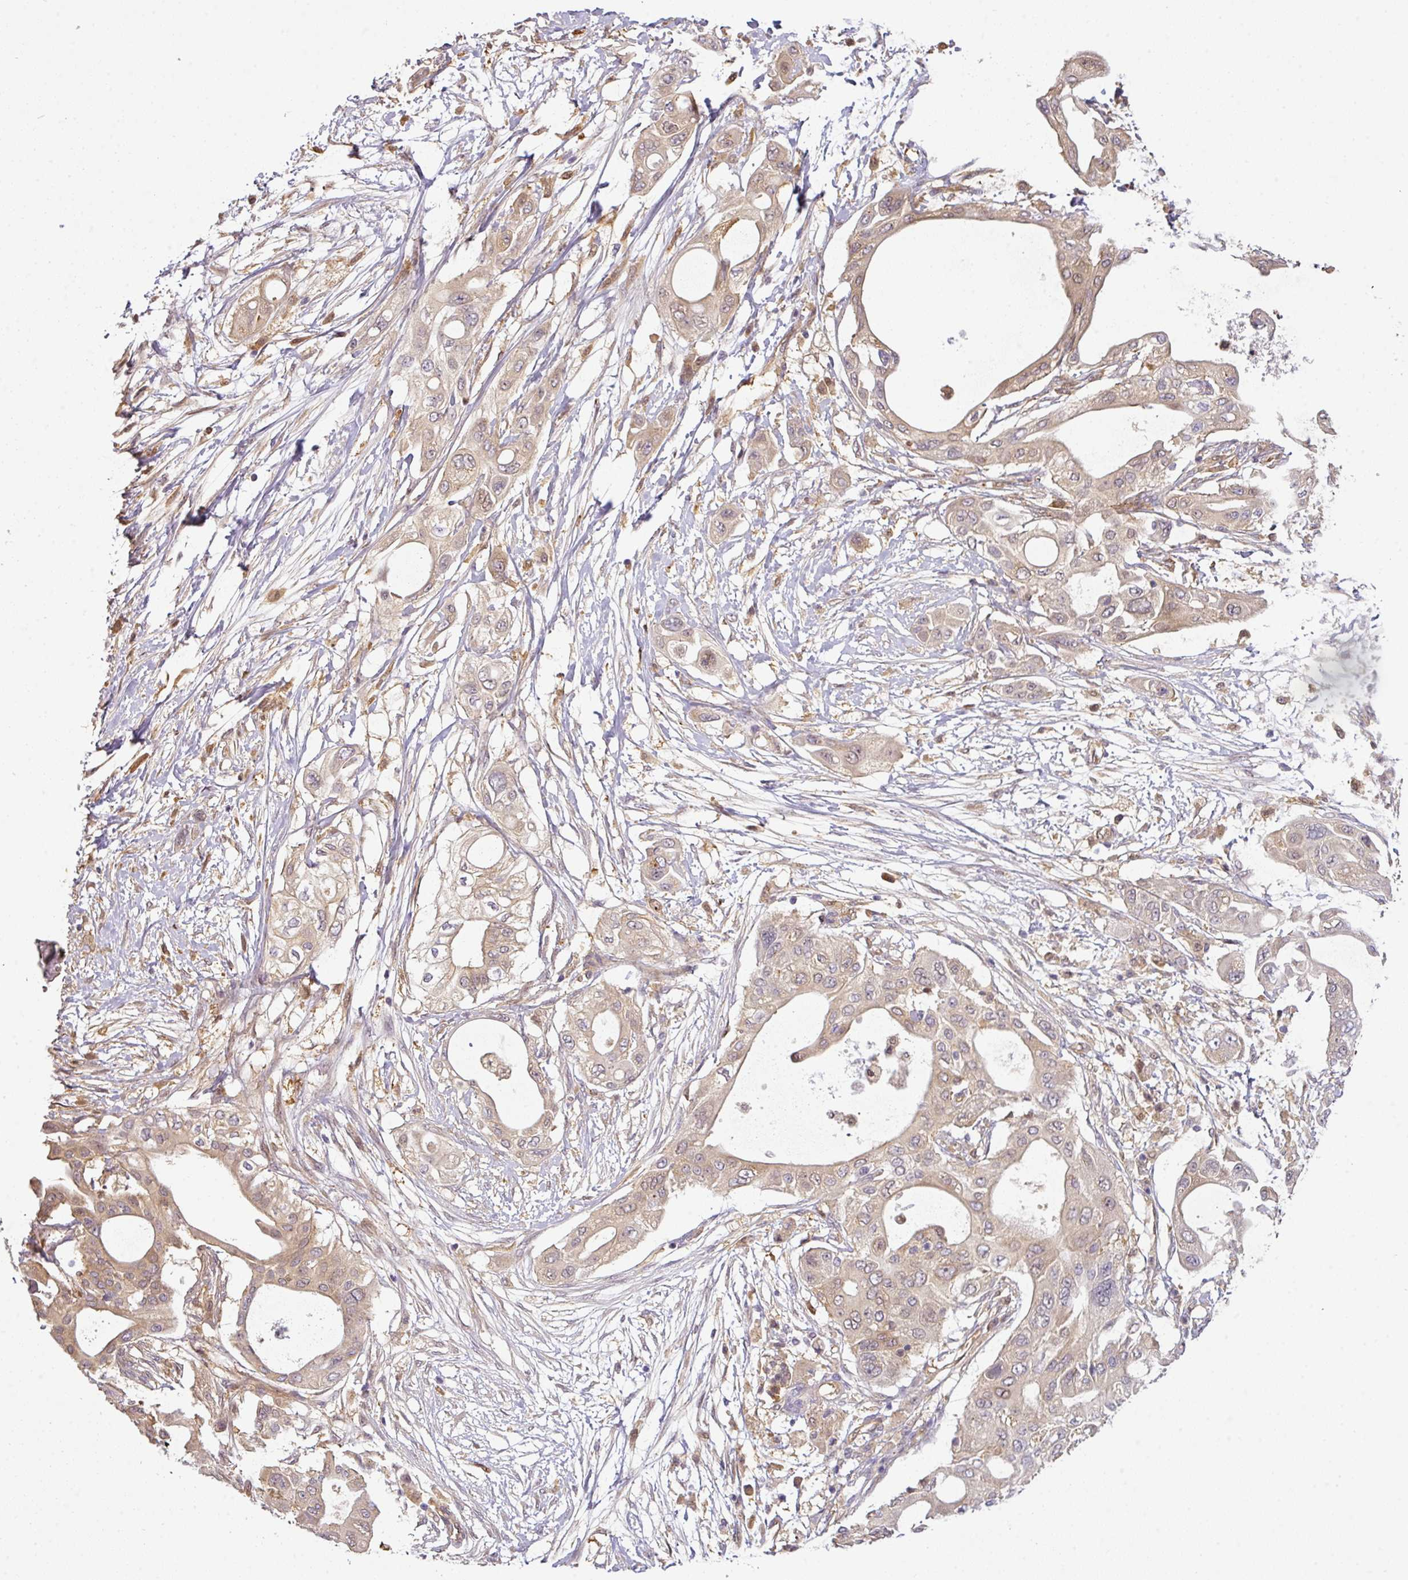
{"staining": {"intensity": "weak", "quantity": "25%-75%", "location": "cytoplasmic/membranous"}, "tissue": "pancreatic cancer", "cell_type": "Tumor cells", "image_type": "cancer", "snomed": [{"axis": "morphology", "description": "Adenocarcinoma, NOS"}, {"axis": "topography", "description": "Pancreas"}], "caption": "Weak cytoplasmic/membranous expression is identified in about 25%-75% of tumor cells in pancreatic adenocarcinoma. Nuclei are stained in blue.", "gene": "ANKRD18A", "patient": {"sex": "male", "age": 68}}